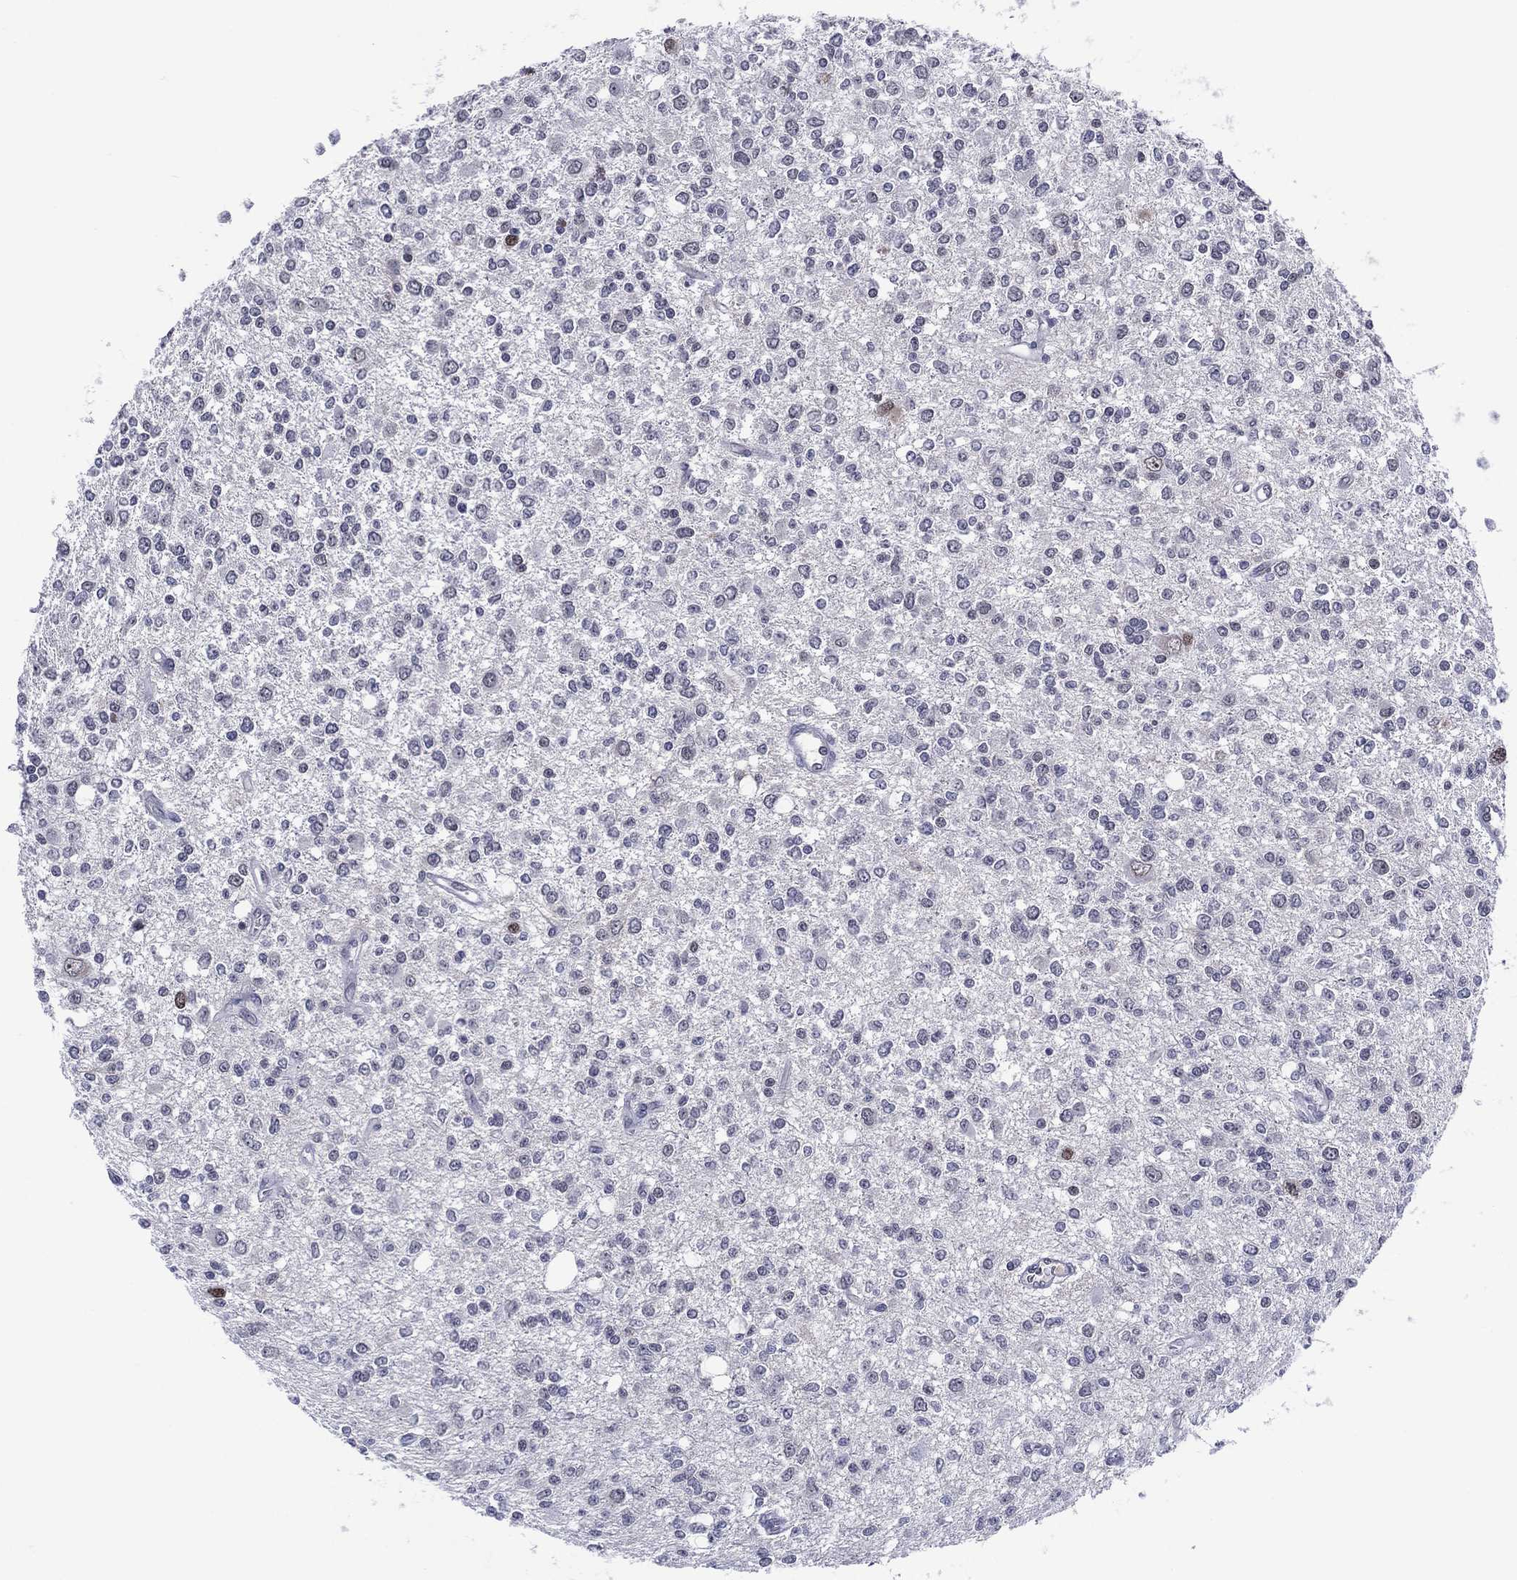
{"staining": {"intensity": "negative", "quantity": "none", "location": "none"}, "tissue": "glioma", "cell_type": "Tumor cells", "image_type": "cancer", "snomed": [{"axis": "morphology", "description": "Glioma, malignant, Low grade"}, {"axis": "topography", "description": "Brain"}], "caption": "IHC of human malignant glioma (low-grade) exhibits no staining in tumor cells.", "gene": "GATA6", "patient": {"sex": "male", "age": 67}}